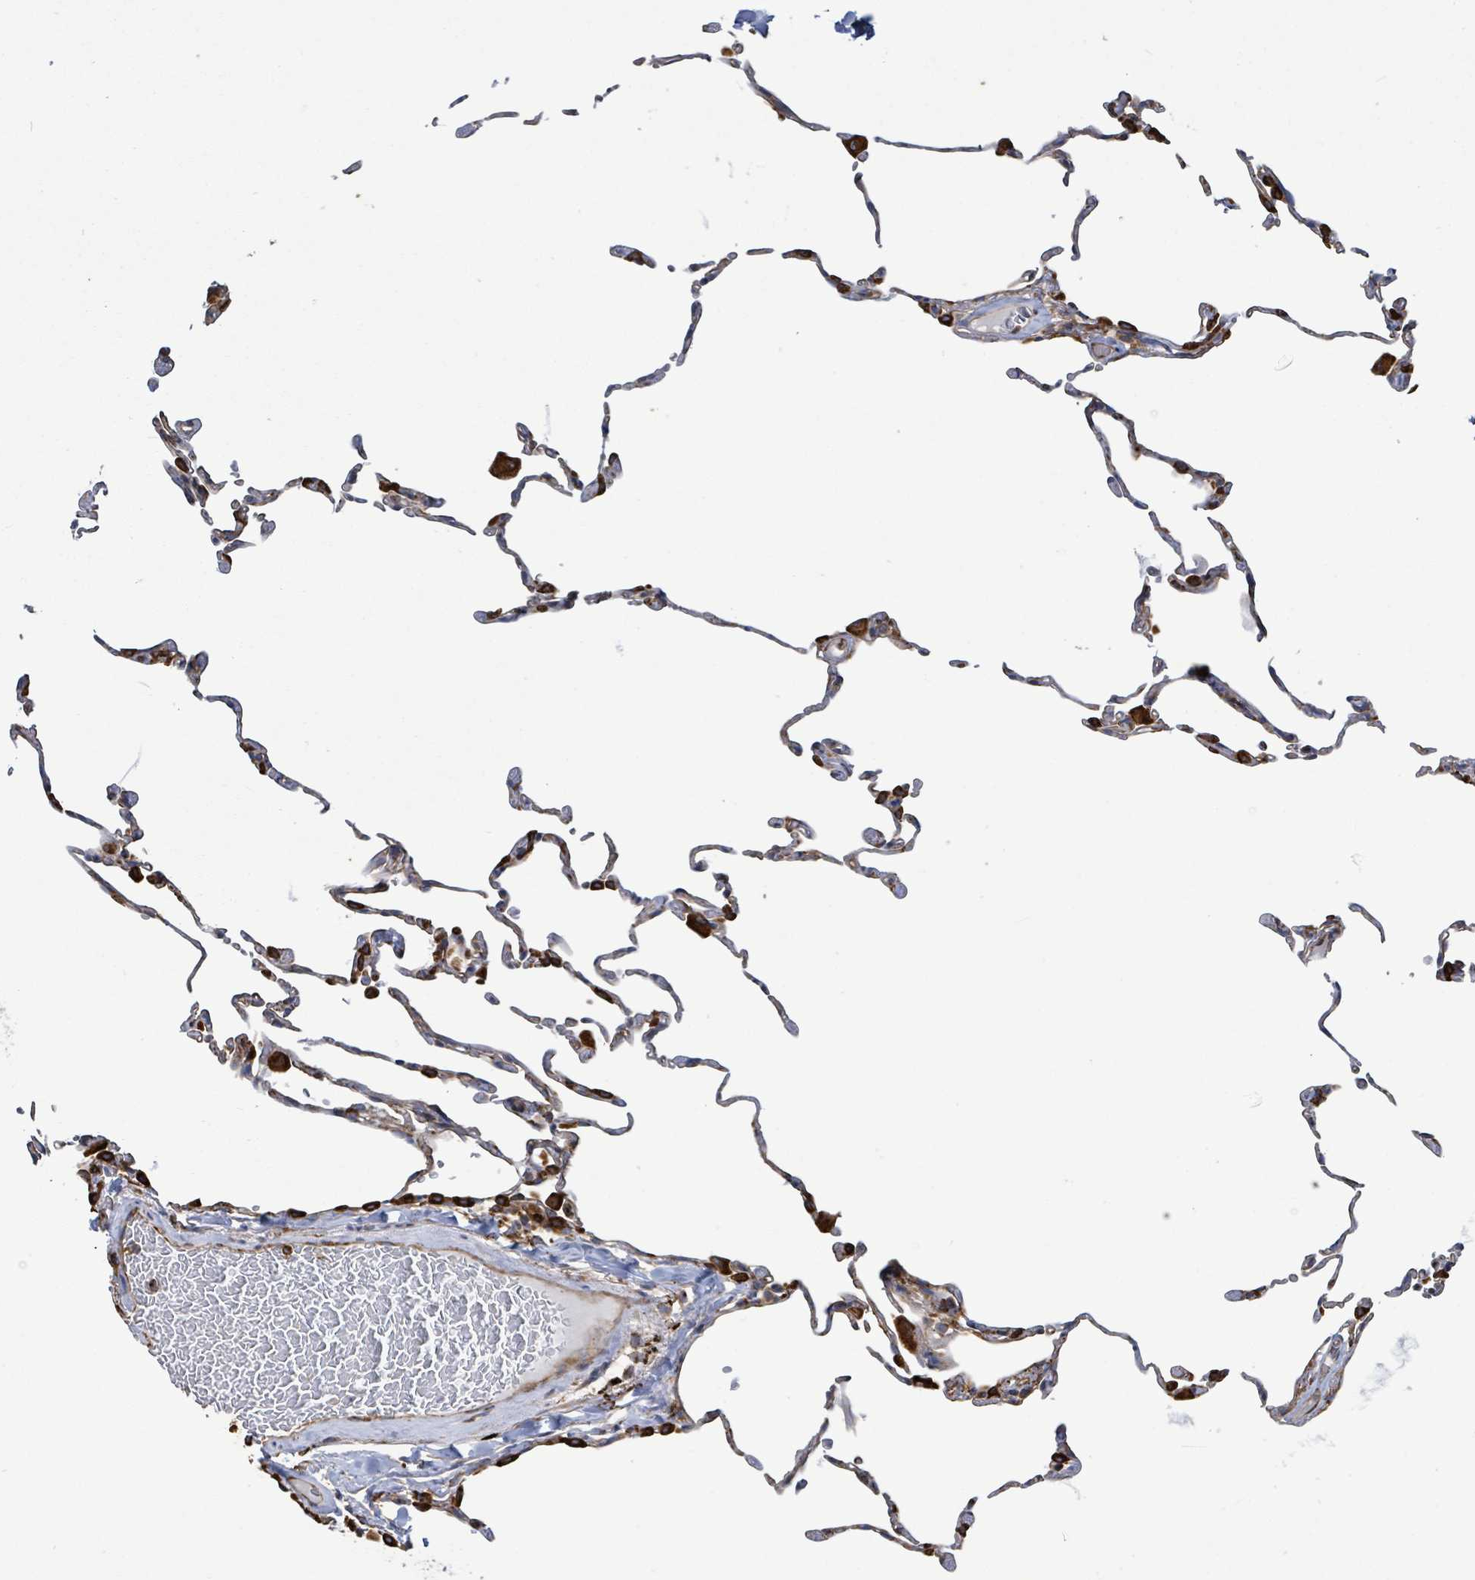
{"staining": {"intensity": "strong", "quantity": "<25%", "location": "cytoplasmic/membranous"}, "tissue": "lung", "cell_type": "Alveolar cells", "image_type": "normal", "snomed": [{"axis": "morphology", "description": "Normal tissue, NOS"}, {"axis": "topography", "description": "Lung"}], "caption": "Immunohistochemical staining of benign lung shows medium levels of strong cytoplasmic/membranous positivity in about <25% of alveolar cells.", "gene": "RFPL4AL1", "patient": {"sex": "female", "age": 57}}